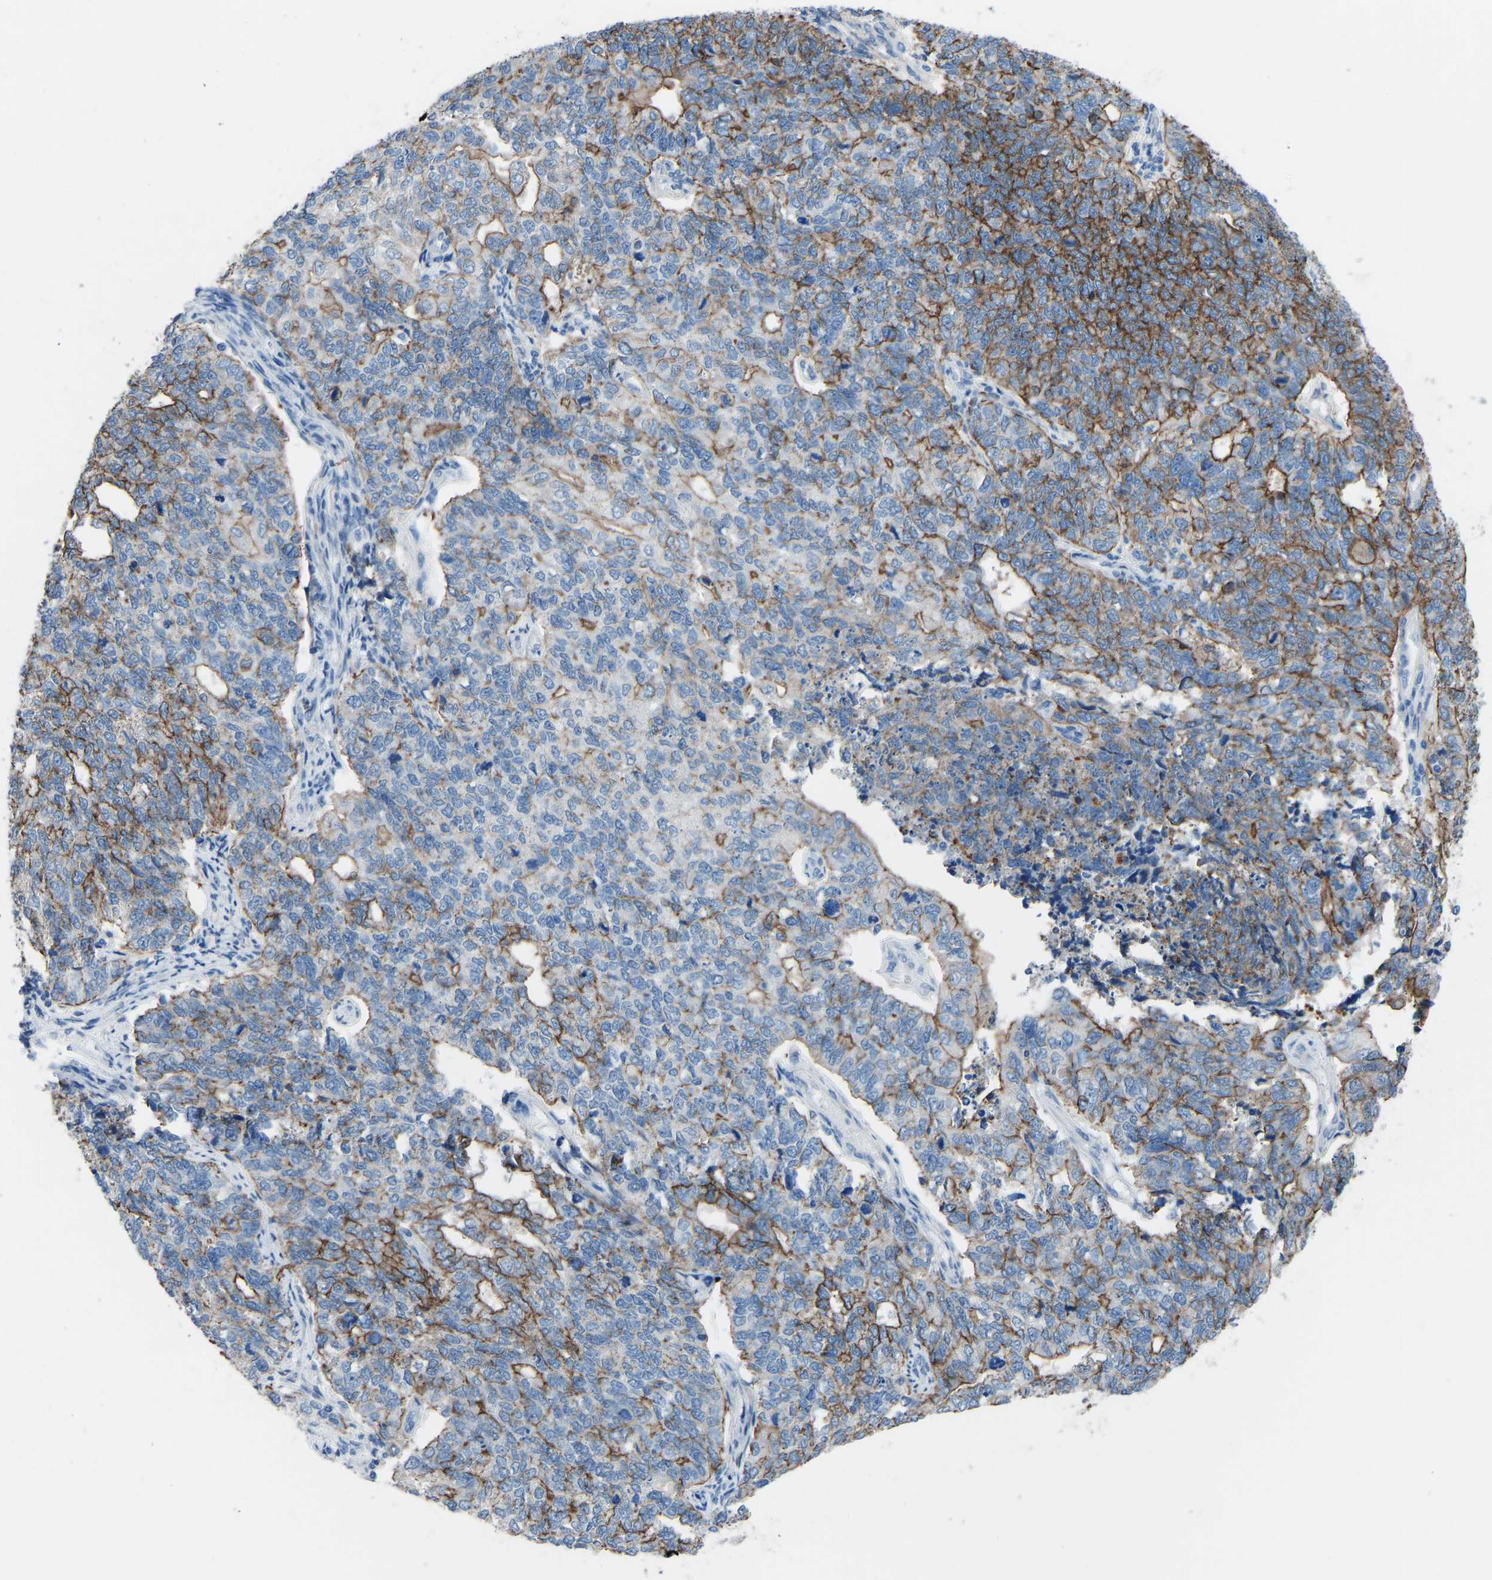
{"staining": {"intensity": "moderate", "quantity": ">75%", "location": "cytoplasmic/membranous"}, "tissue": "cervical cancer", "cell_type": "Tumor cells", "image_type": "cancer", "snomed": [{"axis": "morphology", "description": "Squamous cell carcinoma, NOS"}, {"axis": "topography", "description": "Cervix"}], "caption": "This histopathology image exhibits IHC staining of cervical squamous cell carcinoma, with medium moderate cytoplasmic/membranous staining in about >75% of tumor cells.", "gene": "MYH10", "patient": {"sex": "female", "age": 63}}